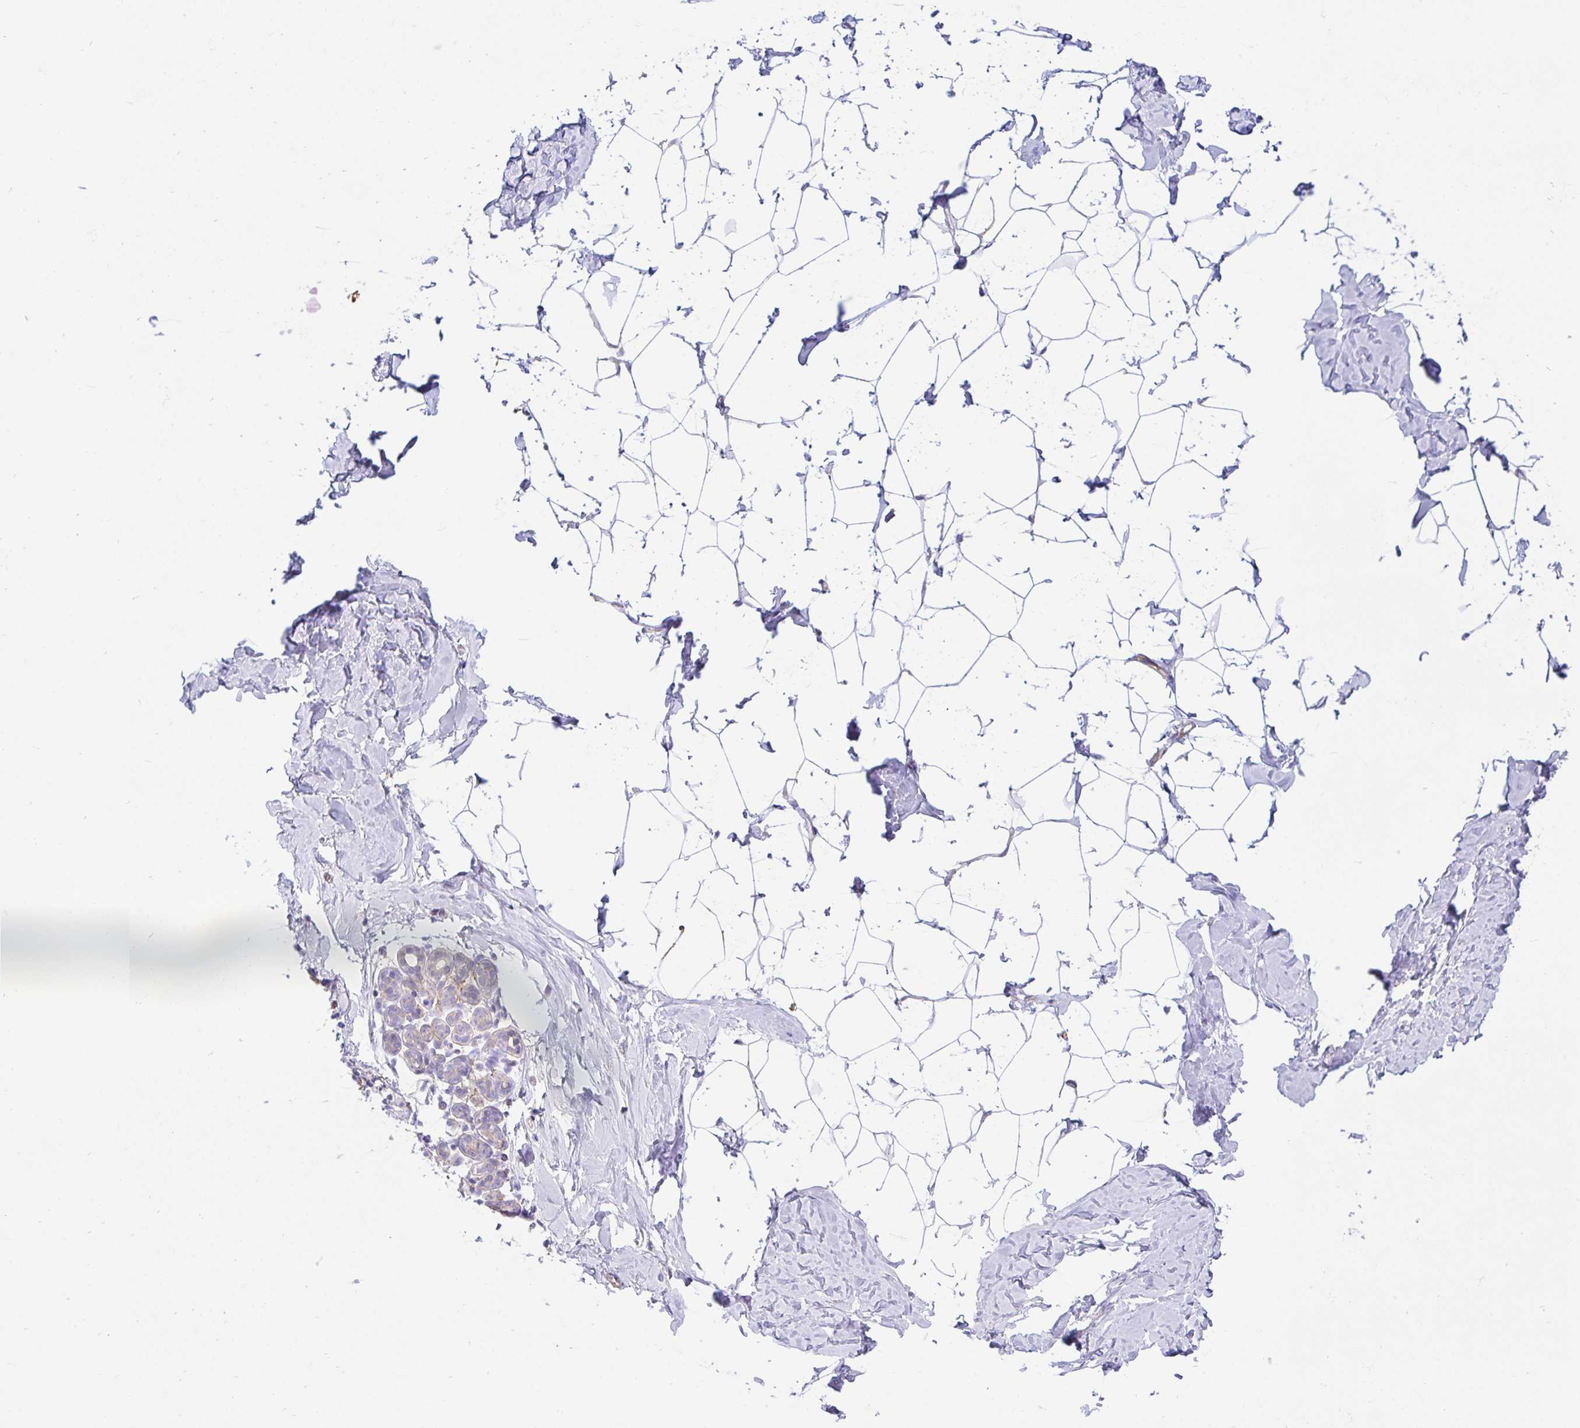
{"staining": {"intensity": "negative", "quantity": "none", "location": "none"}, "tissue": "breast", "cell_type": "Adipocytes", "image_type": "normal", "snomed": [{"axis": "morphology", "description": "Normal tissue, NOS"}, {"axis": "topography", "description": "Breast"}], "caption": "Adipocytes show no significant expression in normal breast. (Immunohistochemistry (ihc), brightfield microscopy, high magnification).", "gene": "IL37", "patient": {"sex": "female", "age": 32}}